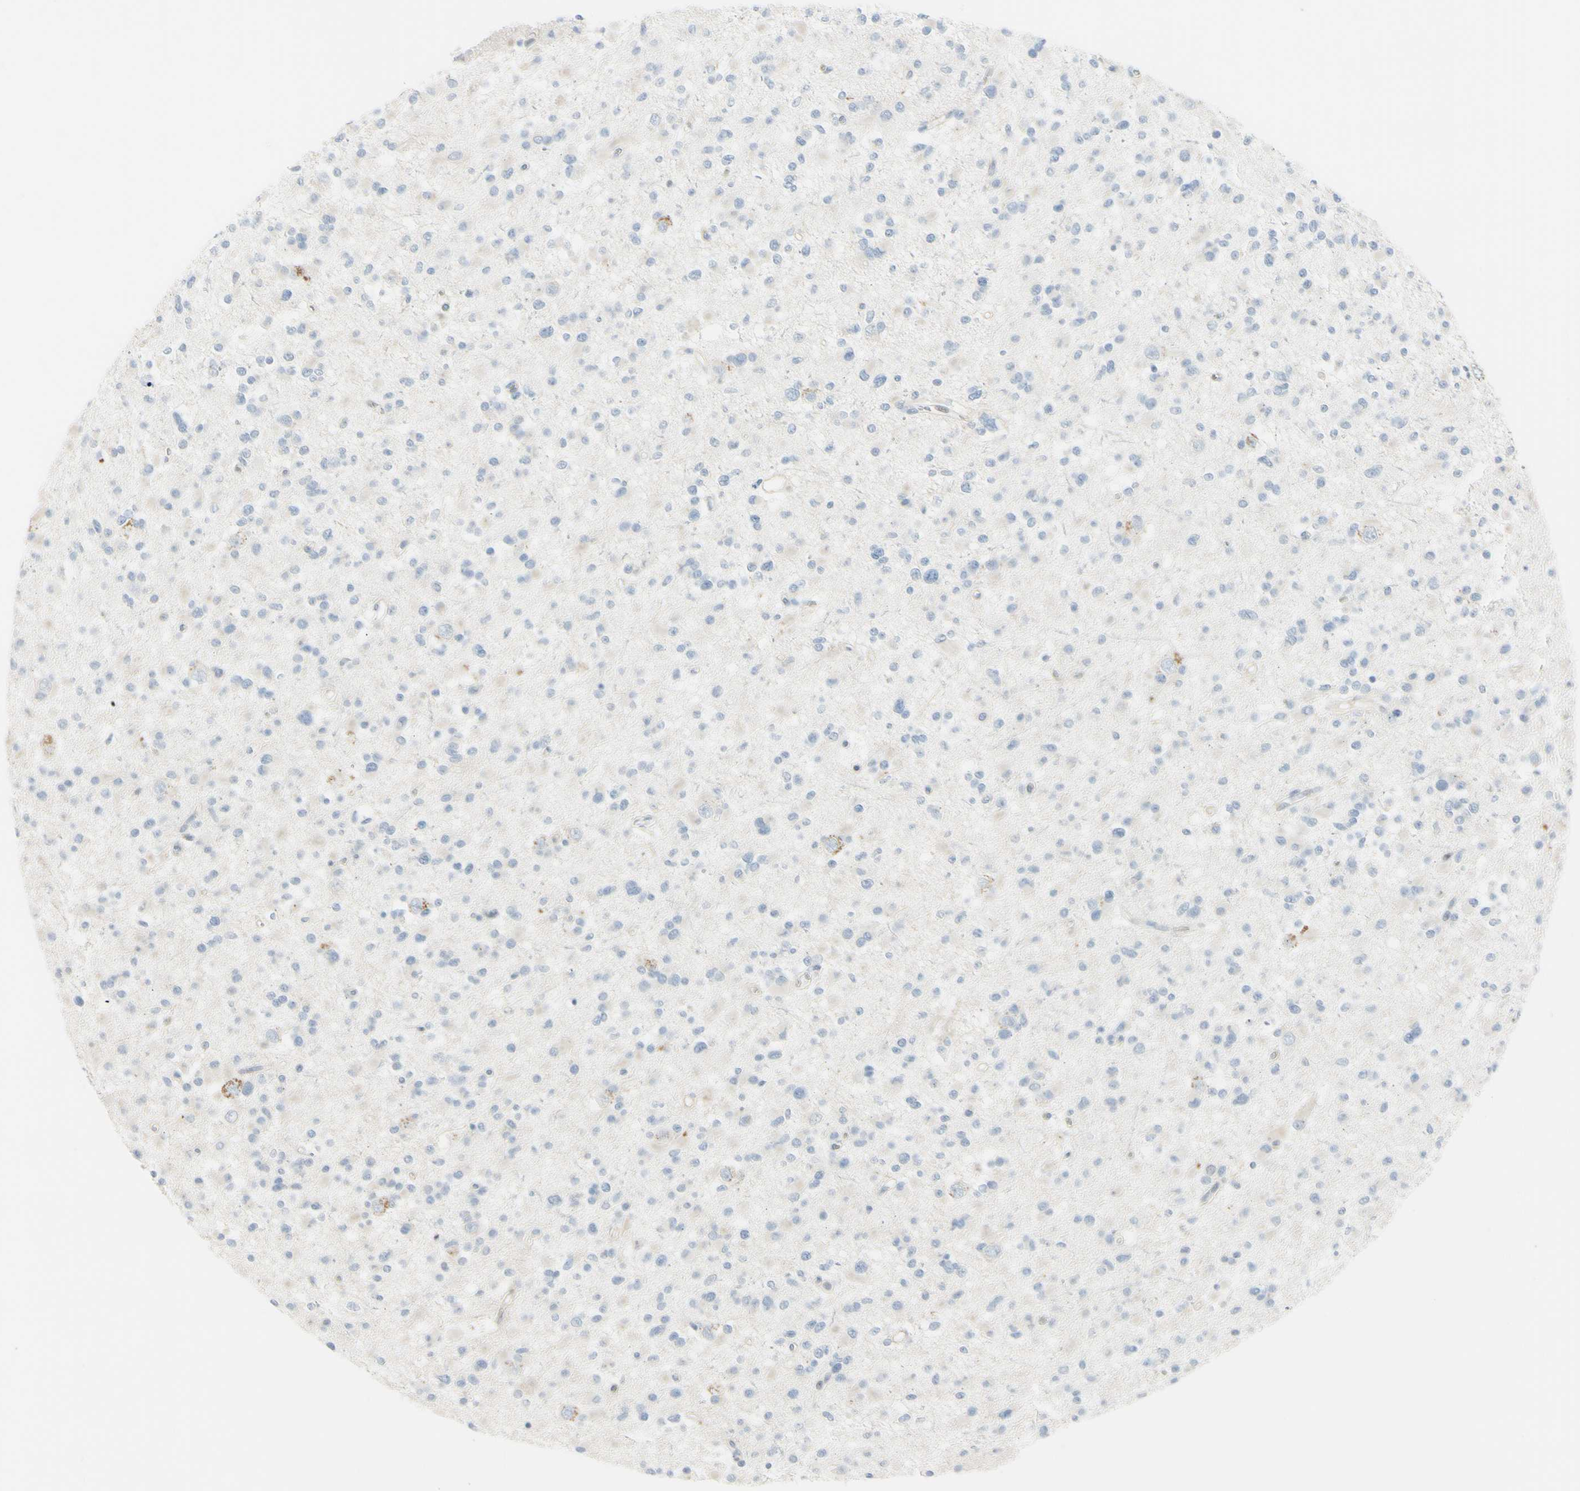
{"staining": {"intensity": "negative", "quantity": "none", "location": "none"}, "tissue": "glioma", "cell_type": "Tumor cells", "image_type": "cancer", "snomed": [{"axis": "morphology", "description": "Glioma, malignant, Low grade"}, {"axis": "topography", "description": "Brain"}], "caption": "Human glioma stained for a protein using immunohistochemistry reveals no expression in tumor cells.", "gene": "ASB9", "patient": {"sex": "female", "age": 22}}